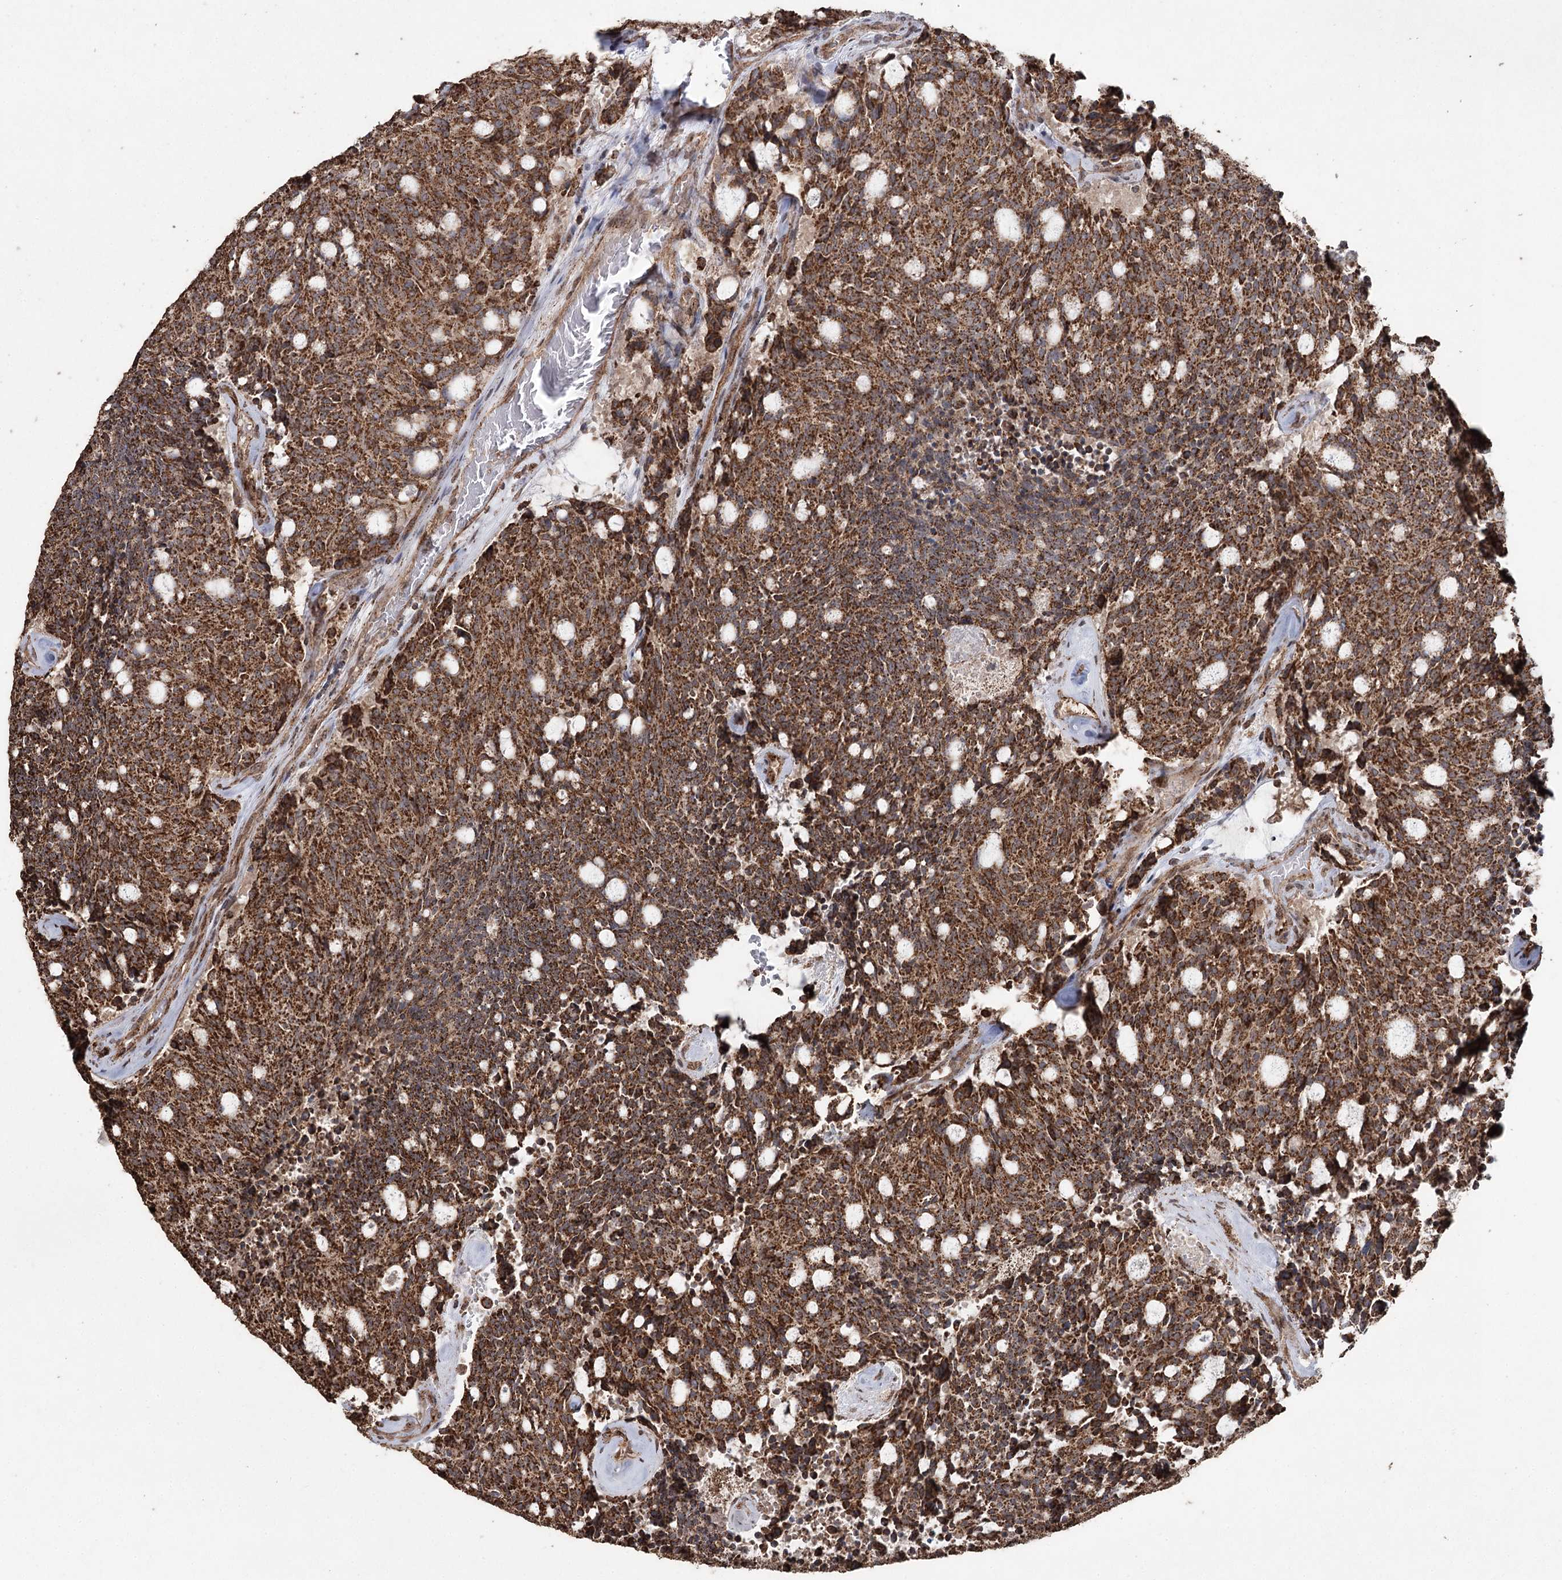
{"staining": {"intensity": "strong", "quantity": ">75%", "location": "cytoplasmic/membranous"}, "tissue": "carcinoid", "cell_type": "Tumor cells", "image_type": "cancer", "snomed": [{"axis": "morphology", "description": "Carcinoid, malignant, NOS"}, {"axis": "topography", "description": "Pancreas"}], "caption": "Human carcinoid (malignant) stained with a protein marker reveals strong staining in tumor cells.", "gene": "SLF2", "patient": {"sex": "female", "age": 54}}